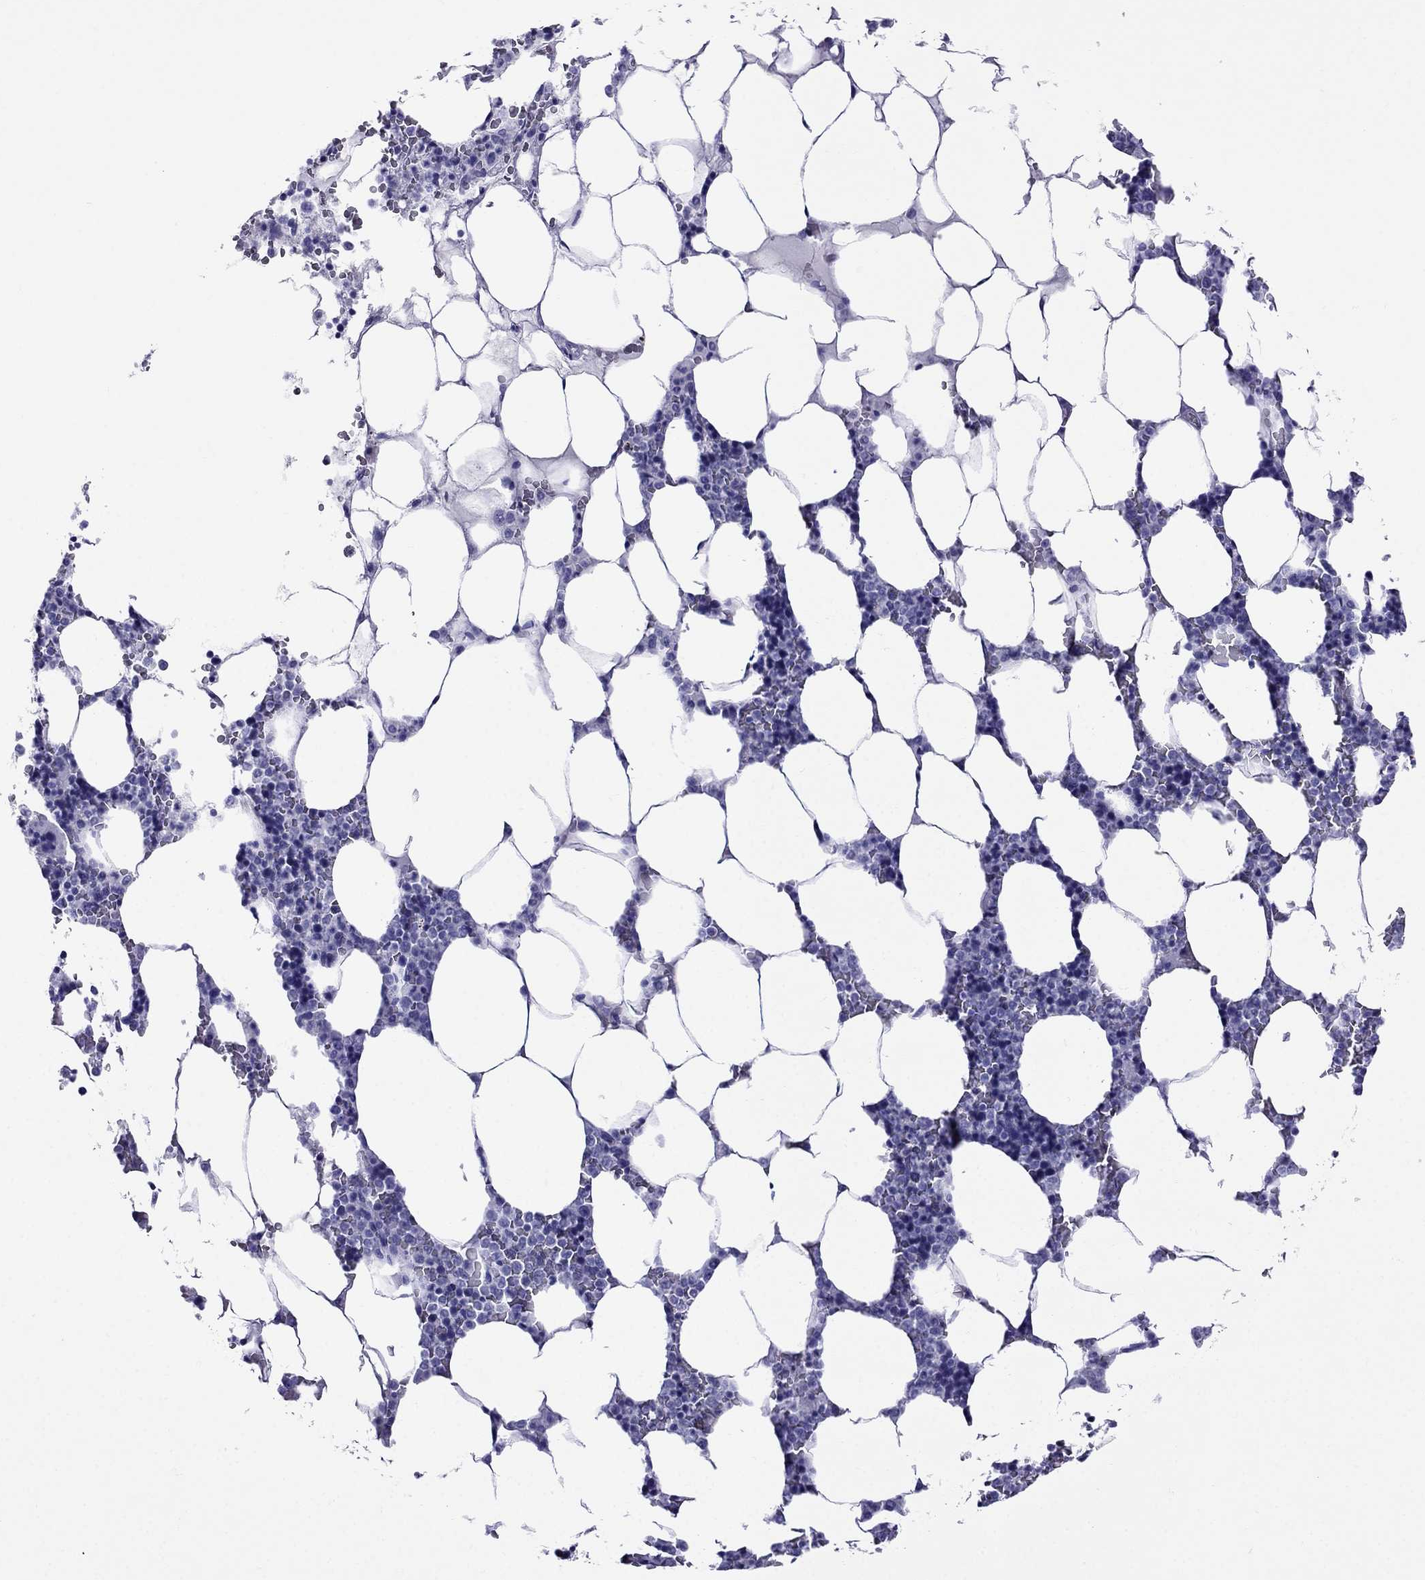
{"staining": {"intensity": "negative", "quantity": "none", "location": "none"}, "tissue": "bone marrow", "cell_type": "Hematopoietic cells", "image_type": "normal", "snomed": [{"axis": "morphology", "description": "Normal tissue, NOS"}, {"axis": "topography", "description": "Bone marrow"}], "caption": "Photomicrograph shows no significant protein expression in hematopoietic cells of normal bone marrow. The staining is performed using DAB brown chromogen with nuclei counter-stained in using hematoxylin.", "gene": "CRYBA1", "patient": {"sex": "male", "age": 63}}